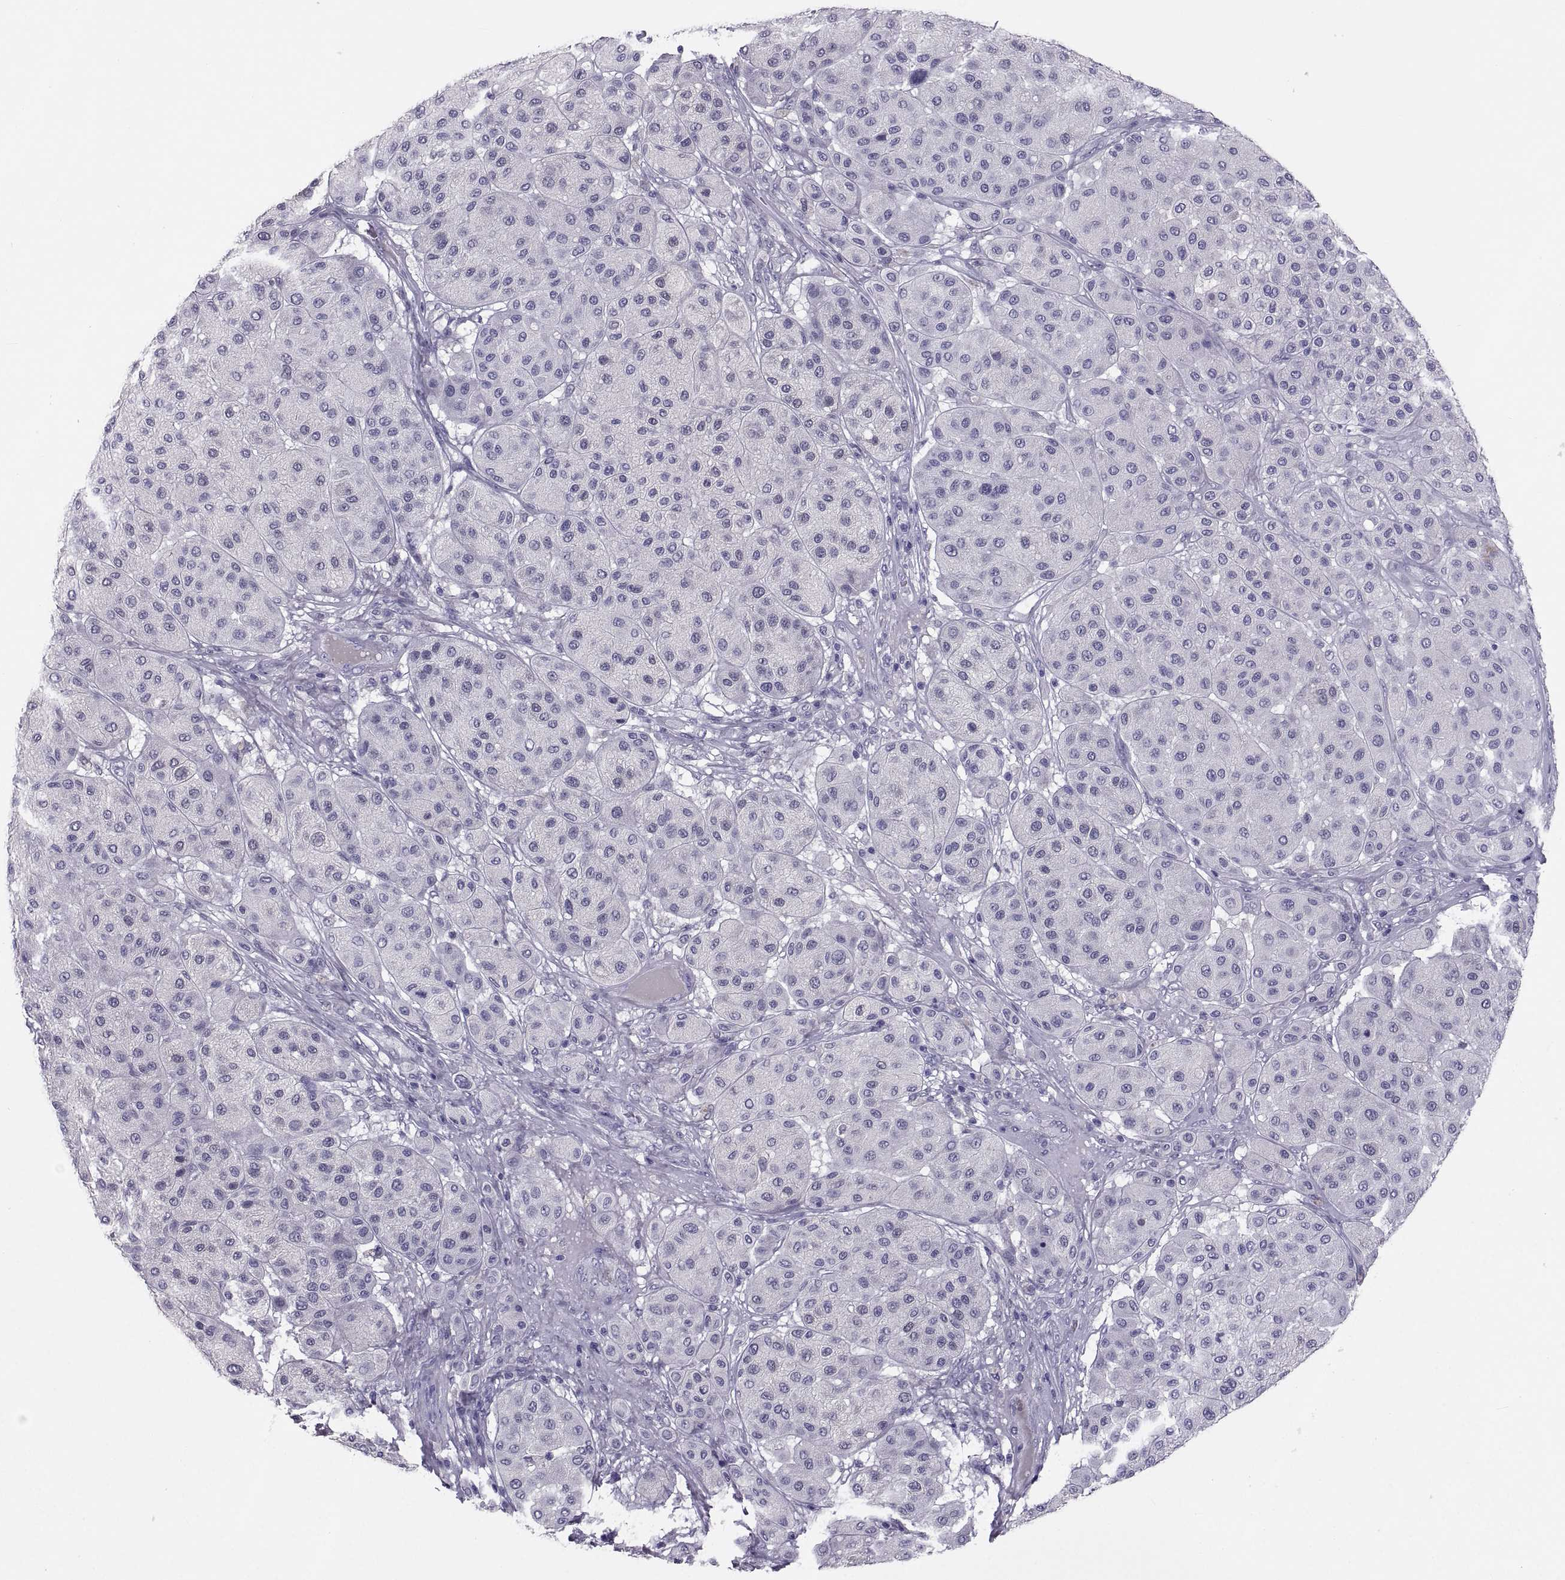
{"staining": {"intensity": "negative", "quantity": "none", "location": "none"}, "tissue": "melanoma", "cell_type": "Tumor cells", "image_type": "cancer", "snomed": [{"axis": "morphology", "description": "Malignant melanoma, Metastatic site"}, {"axis": "topography", "description": "Smooth muscle"}], "caption": "DAB immunohistochemical staining of melanoma displays no significant positivity in tumor cells.", "gene": "IGSF1", "patient": {"sex": "male", "age": 41}}